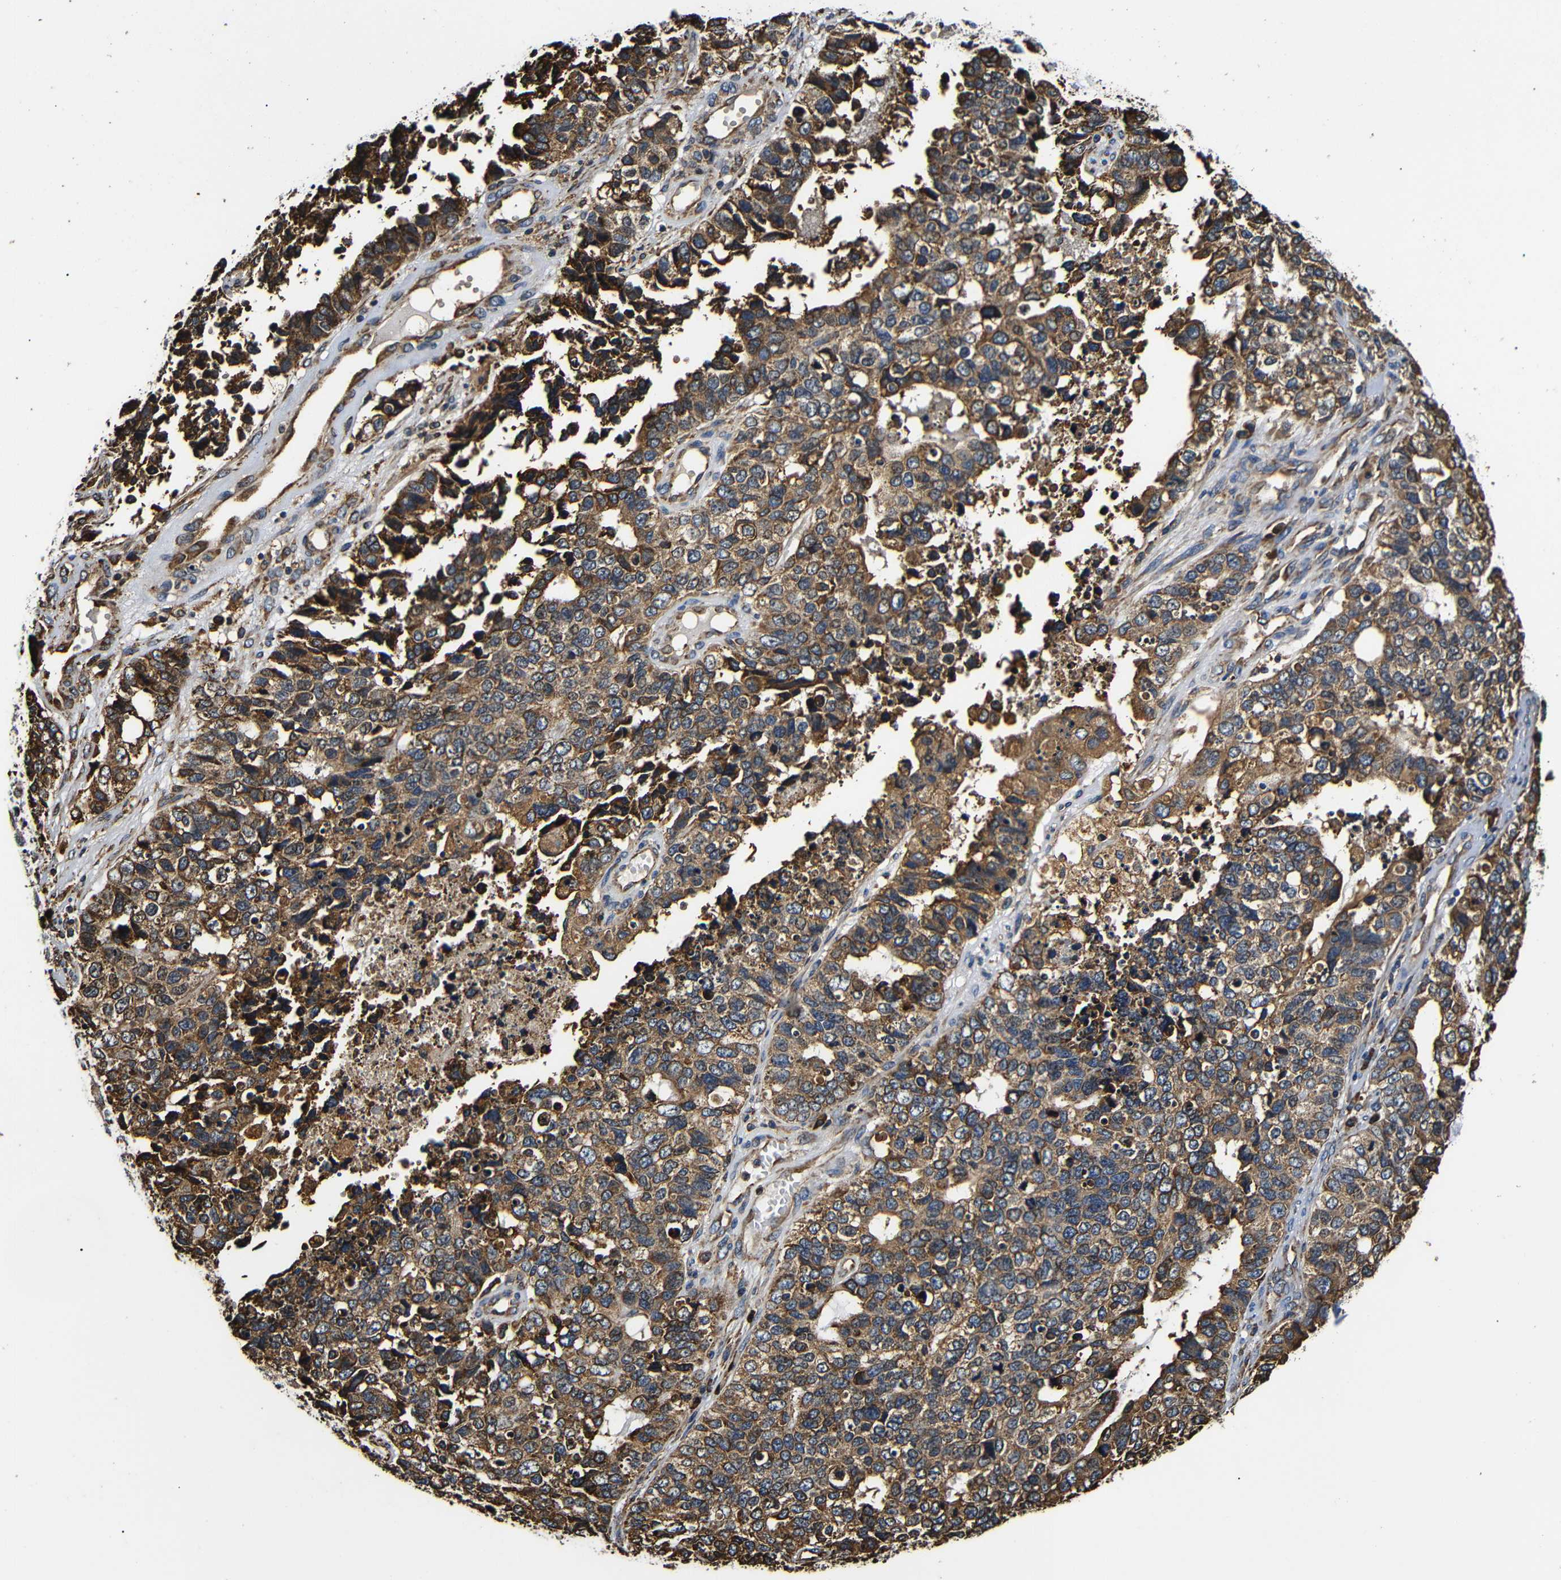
{"staining": {"intensity": "moderate", "quantity": ">75%", "location": "cytoplasmic/membranous"}, "tissue": "cervical cancer", "cell_type": "Tumor cells", "image_type": "cancer", "snomed": [{"axis": "morphology", "description": "Squamous cell carcinoma, NOS"}, {"axis": "topography", "description": "Cervix"}], "caption": "Immunohistochemistry image of neoplastic tissue: cervical cancer stained using immunohistochemistry shows medium levels of moderate protein expression localized specifically in the cytoplasmic/membranous of tumor cells, appearing as a cytoplasmic/membranous brown color.", "gene": "HHIP", "patient": {"sex": "female", "age": 63}}